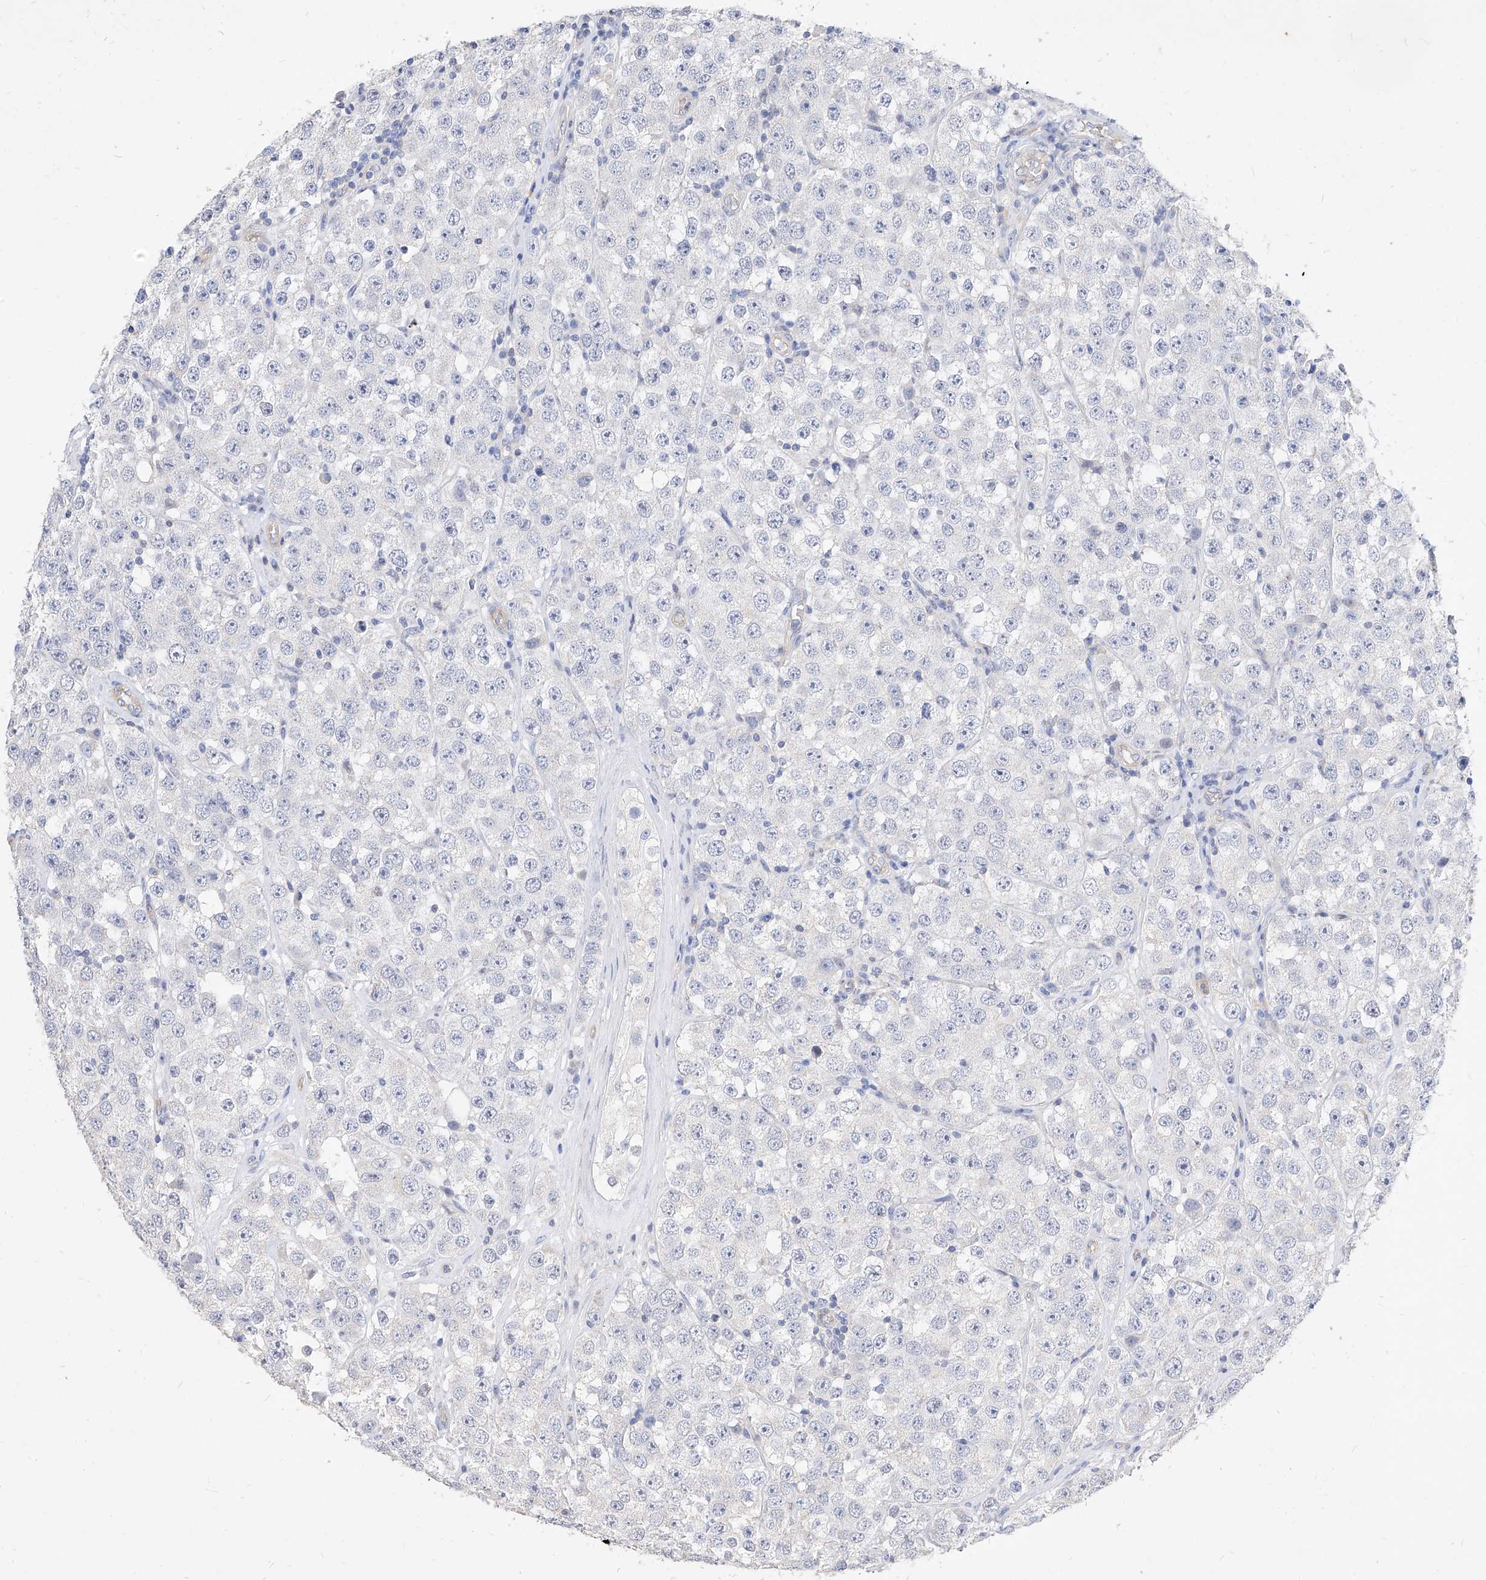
{"staining": {"intensity": "negative", "quantity": "none", "location": "none"}, "tissue": "testis cancer", "cell_type": "Tumor cells", "image_type": "cancer", "snomed": [{"axis": "morphology", "description": "Seminoma, NOS"}, {"axis": "topography", "description": "Testis"}], "caption": "Immunohistochemical staining of testis seminoma demonstrates no significant expression in tumor cells. Nuclei are stained in blue.", "gene": "SCGB2A1", "patient": {"sex": "male", "age": 28}}